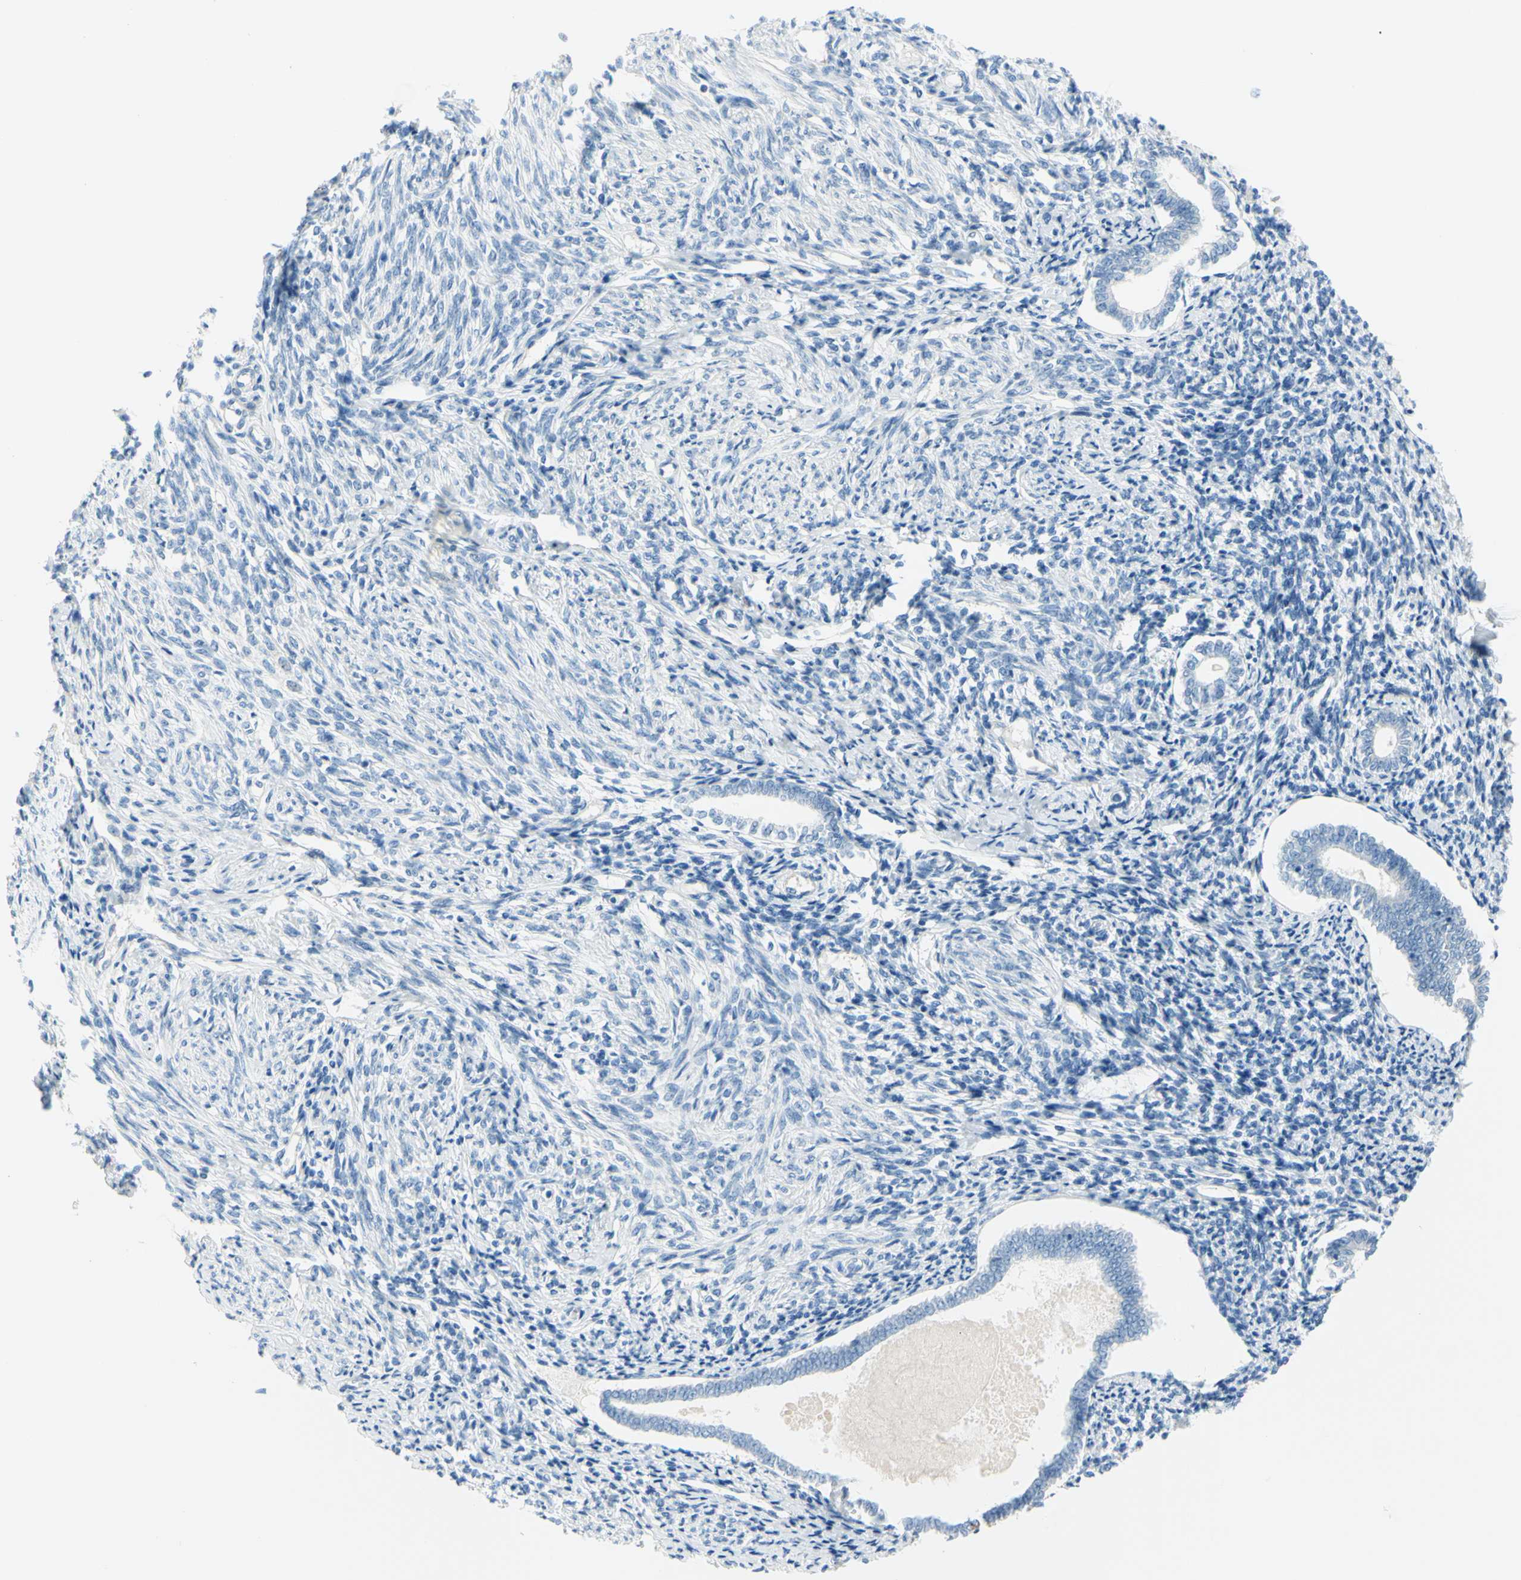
{"staining": {"intensity": "negative", "quantity": "none", "location": "none"}, "tissue": "endometrium", "cell_type": "Cells in endometrial stroma", "image_type": "normal", "snomed": [{"axis": "morphology", "description": "Normal tissue, NOS"}, {"axis": "topography", "description": "Endometrium"}], "caption": "Immunohistochemistry (IHC) of normal human endometrium reveals no expression in cells in endometrial stroma.", "gene": "FRMD4B", "patient": {"sex": "female", "age": 71}}